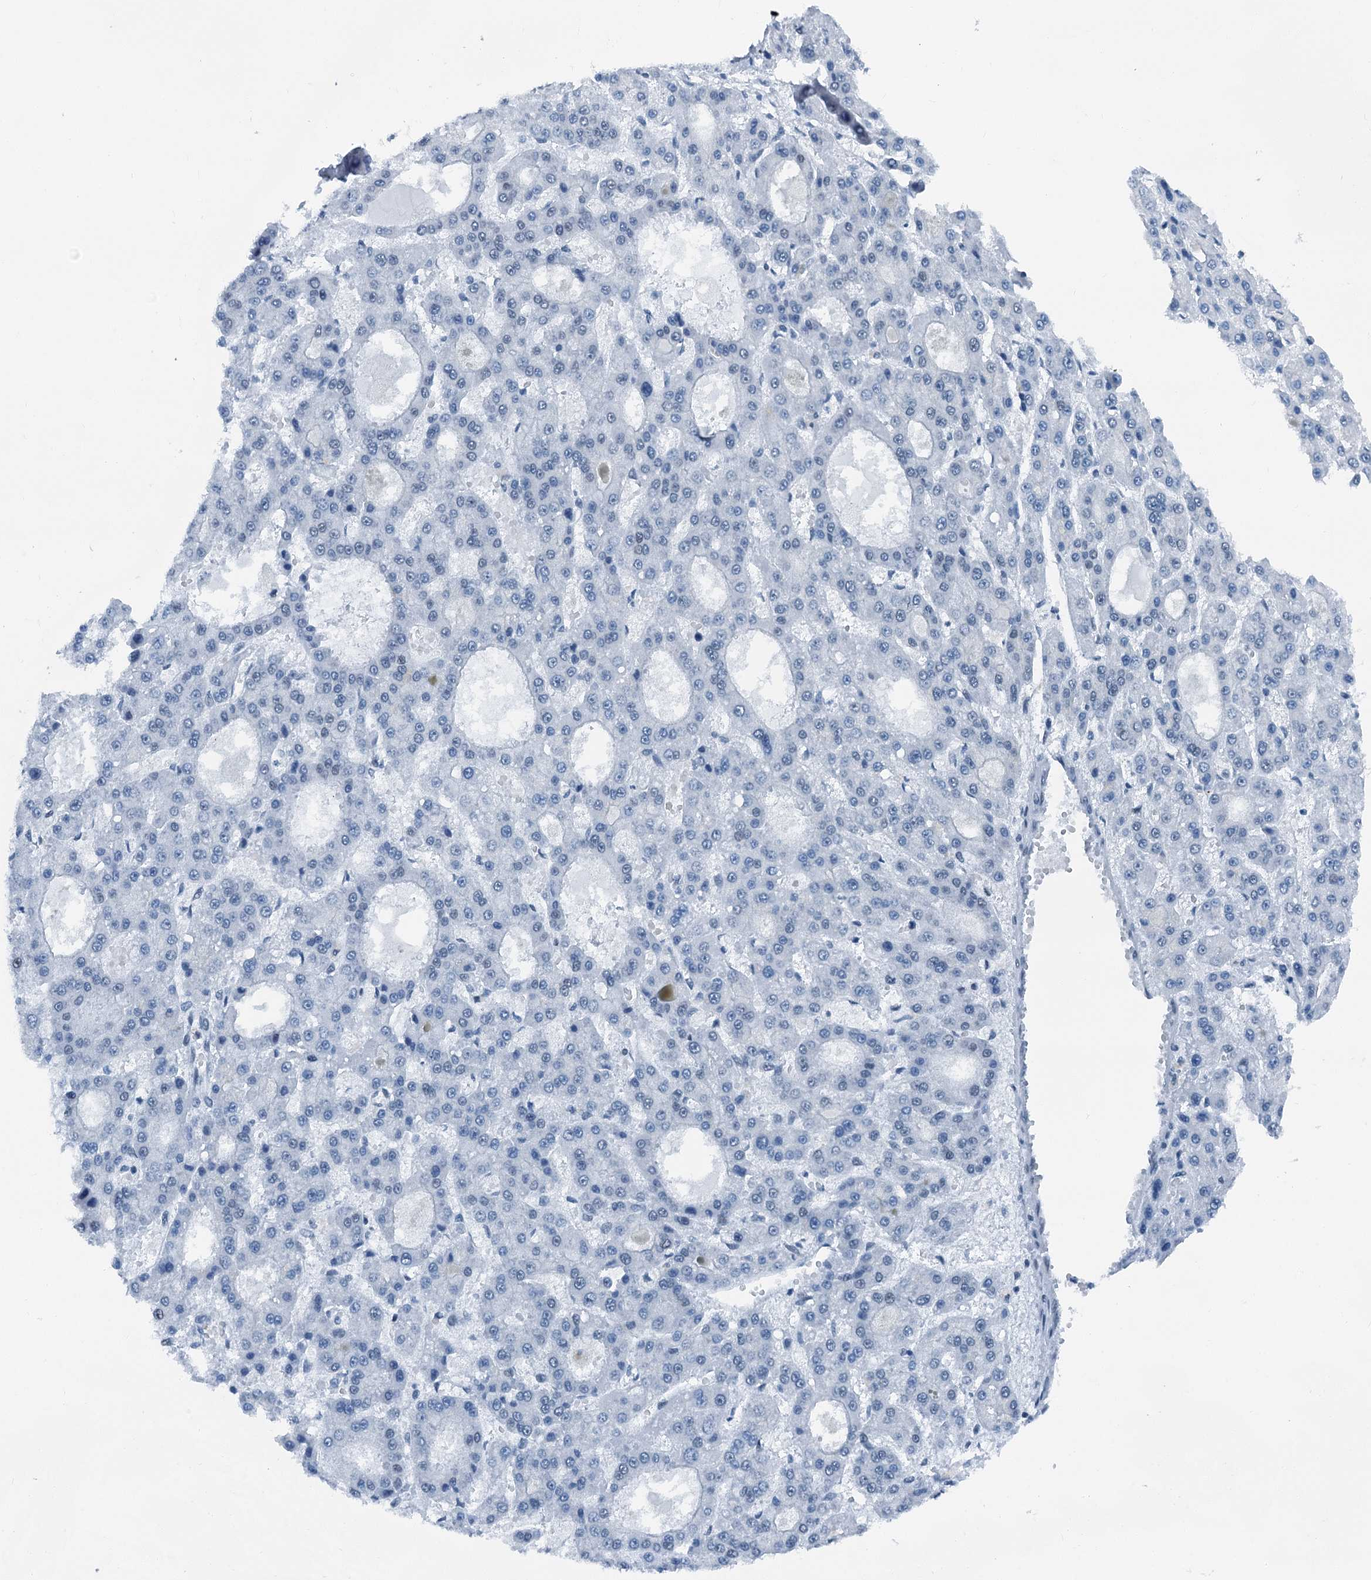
{"staining": {"intensity": "negative", "quantity": "none", "location": "none"}, "tissue": "liver cancer", "cell_type": "Tumor cells", "image_type": "cancer", "snomed": [{"axis": "morphology", "description": "Carcinoma, Hepatocellular, NOS"}, {"axis": "topography", "description": "Liver"}], "caption": "Liver hepatocellular carcinoma was stained to show a protein in brown. There is no significant staining in tumor cells.", "gene": "TRPT1", "patient": {"sex": "male", "age": 70}}